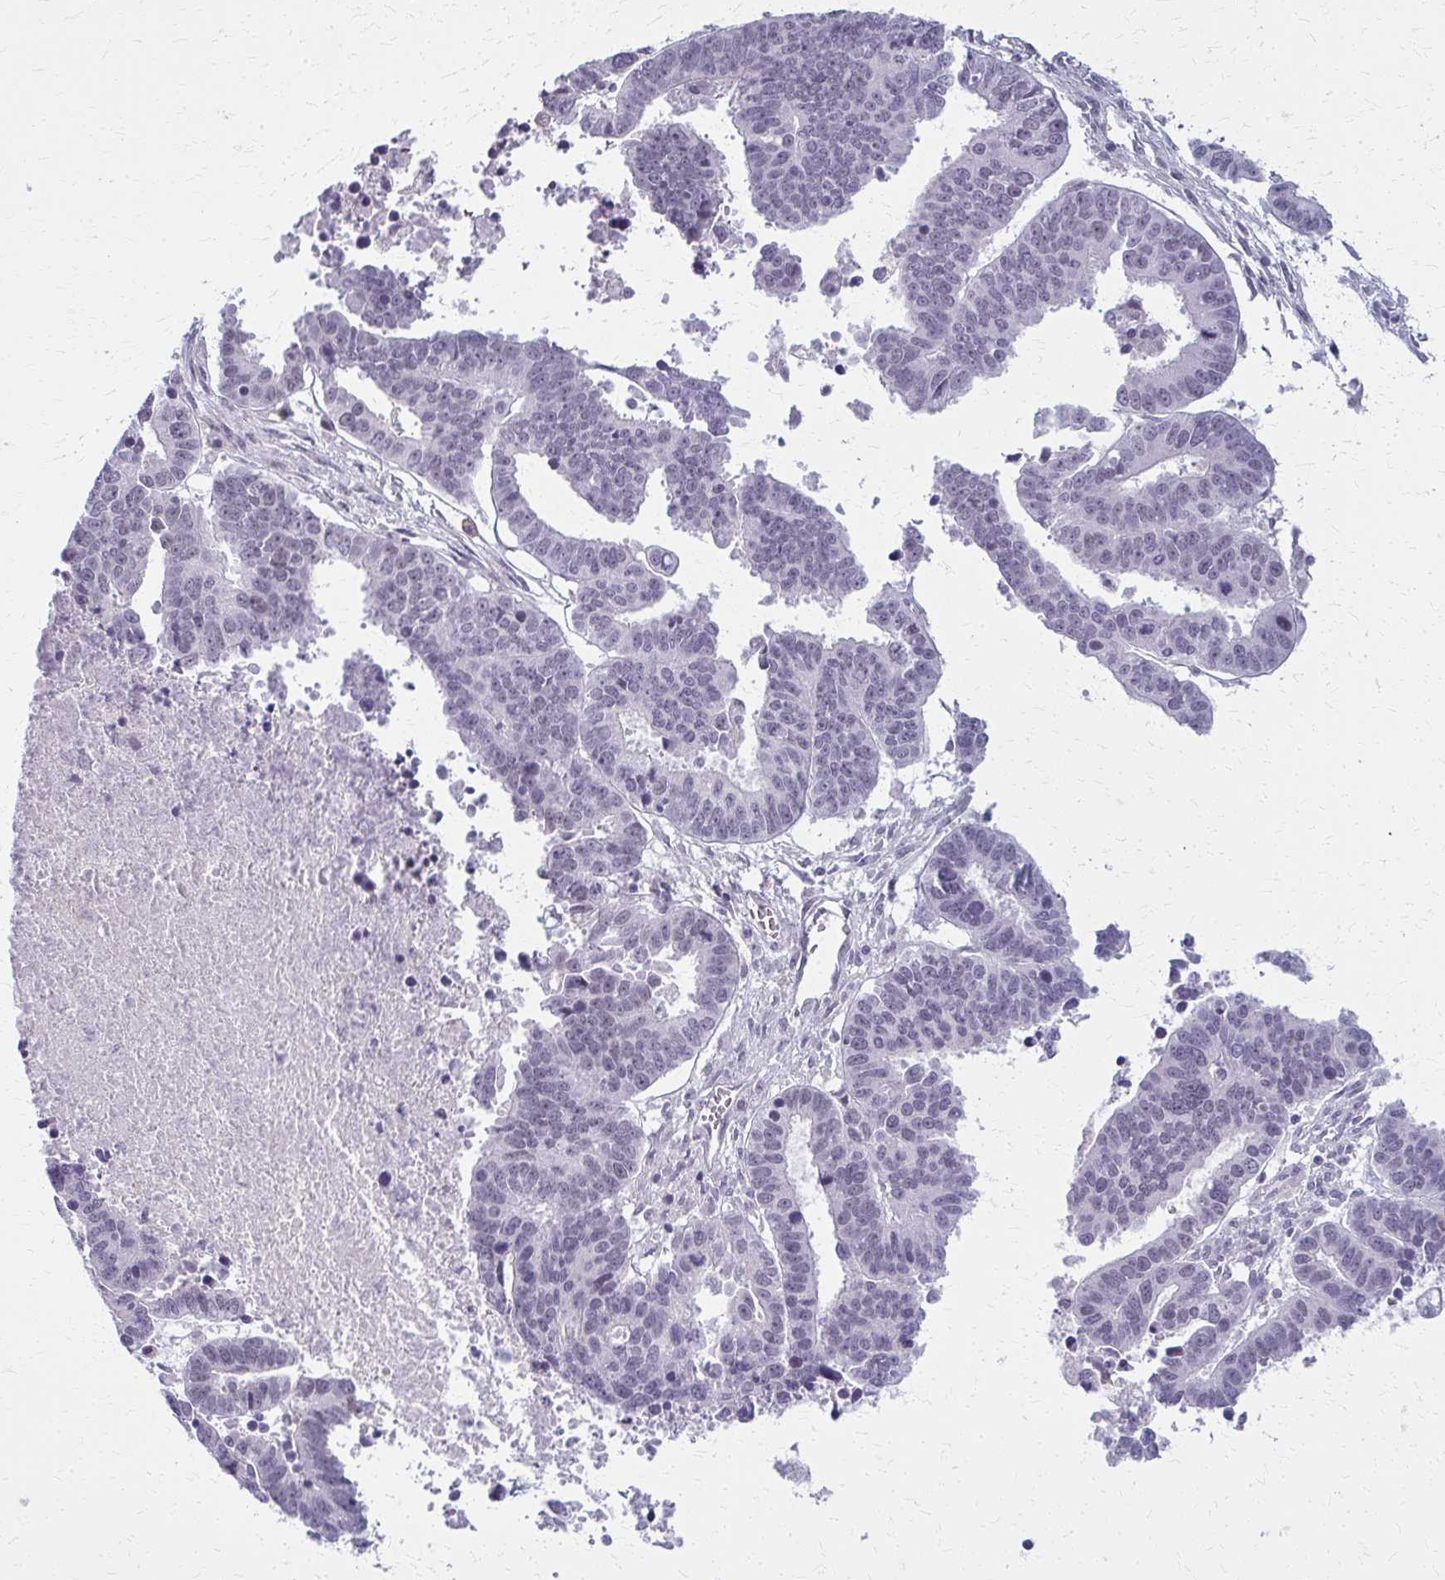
{"staining": {"intensity": "negative", "quantity": "none", "location": "none"}, "tissue": "ovarian cancer", "cell_type": "Tumor cells", "image_type": "cancer", "snomed": [{"axis": "morphology", "description": "Carcinoma, endometroid"}, {"axis": "morphology", "description": "Cystadenocarcinoma, serous, NOS"}, {"axis": "topography", "description": "Ovary"}], "caption": "Serous cystadenocarcinoma (ovarian) stained for a protein using IHC reveals no staining tumor cells.", "gene": "CASQ2", "patient": {"sex": "female", "age": 45}}